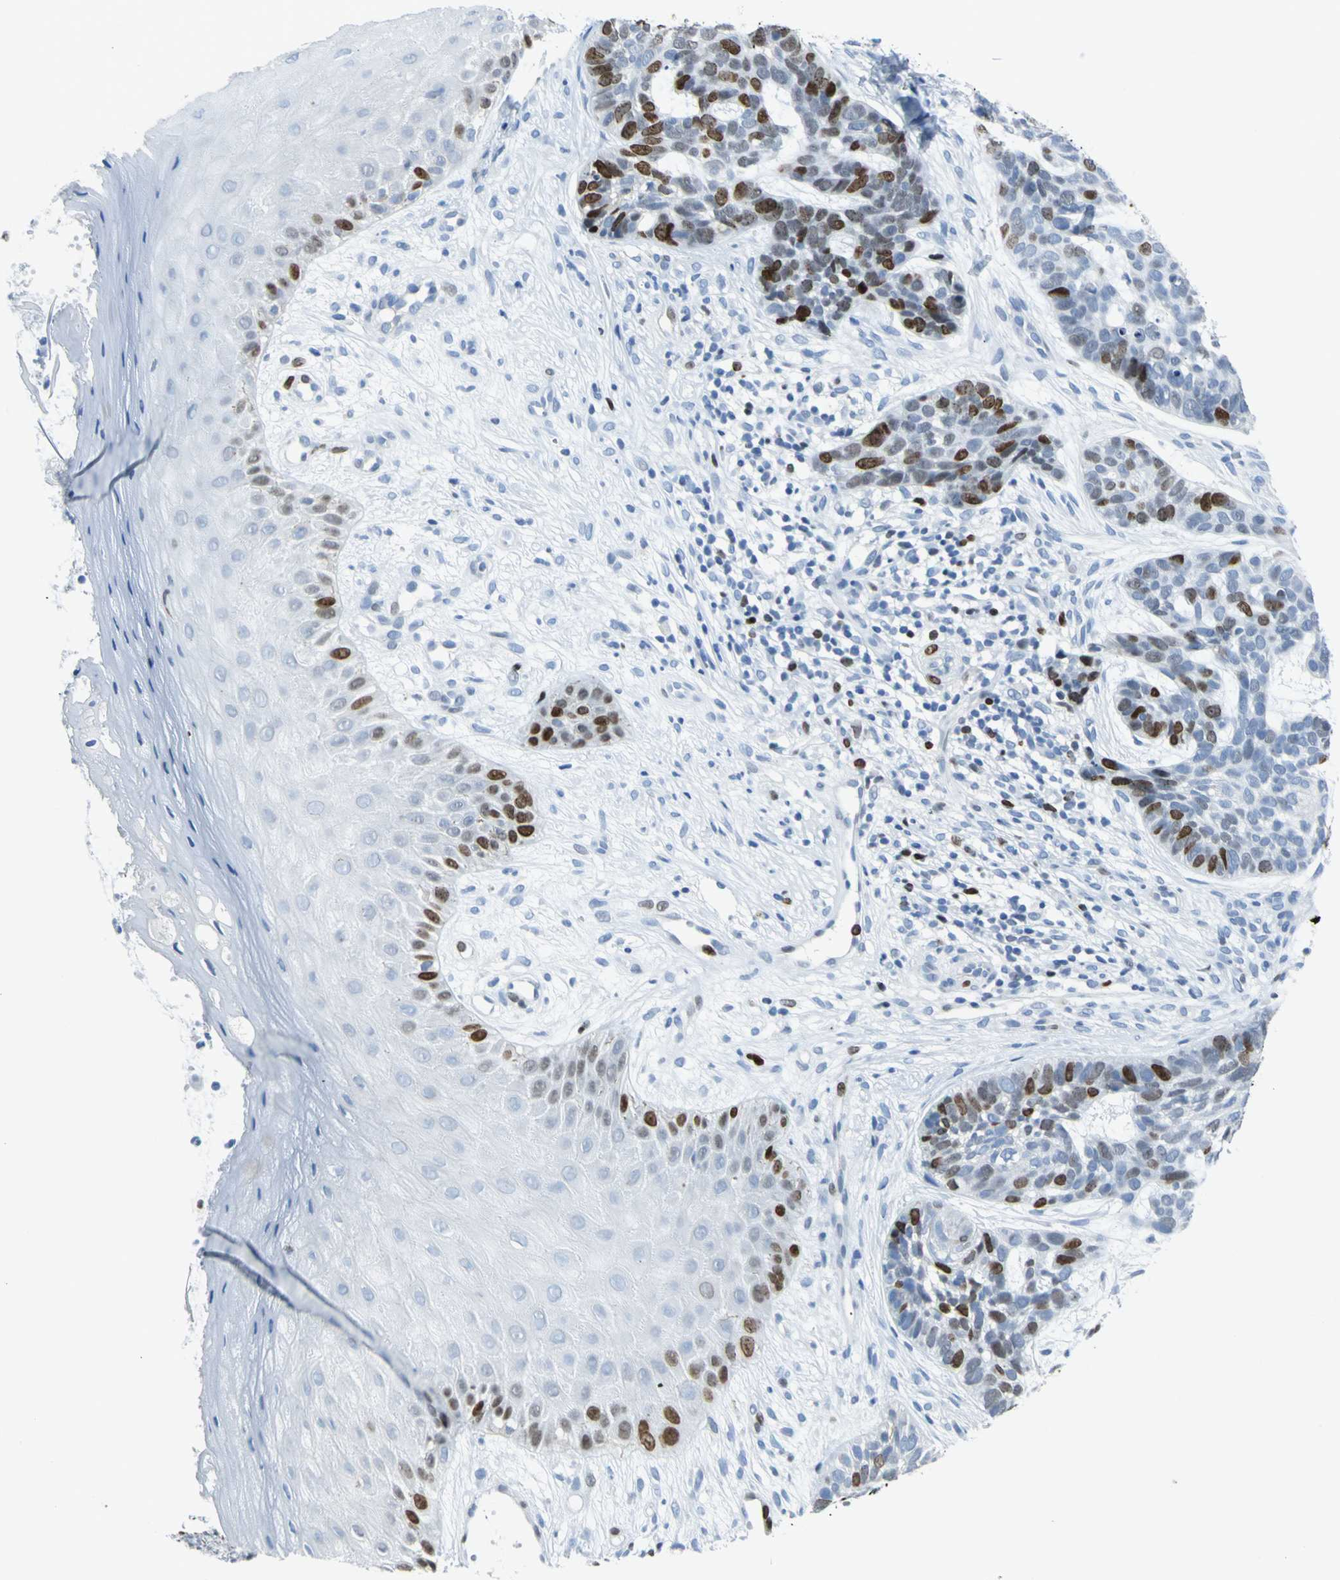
{"staining": {"intensity": "moderate", "quantity": "<25%", "location": "nuclear"}, "tissue": "skin cancer", "cell_type": "Tumor cells", "image_type": "cancer", "snomed": [{"axis": "morphology", "description": "Basal cell carcinoma"}, {"axis": "topography", "description": "Skin"}], "caption": "Tumor cells demonstrate low levels of moderate nuclear expression in about <25% of cells in skin cancer.", "gene": "MCM3", "patient": {"sex": "male", "age": 87}}